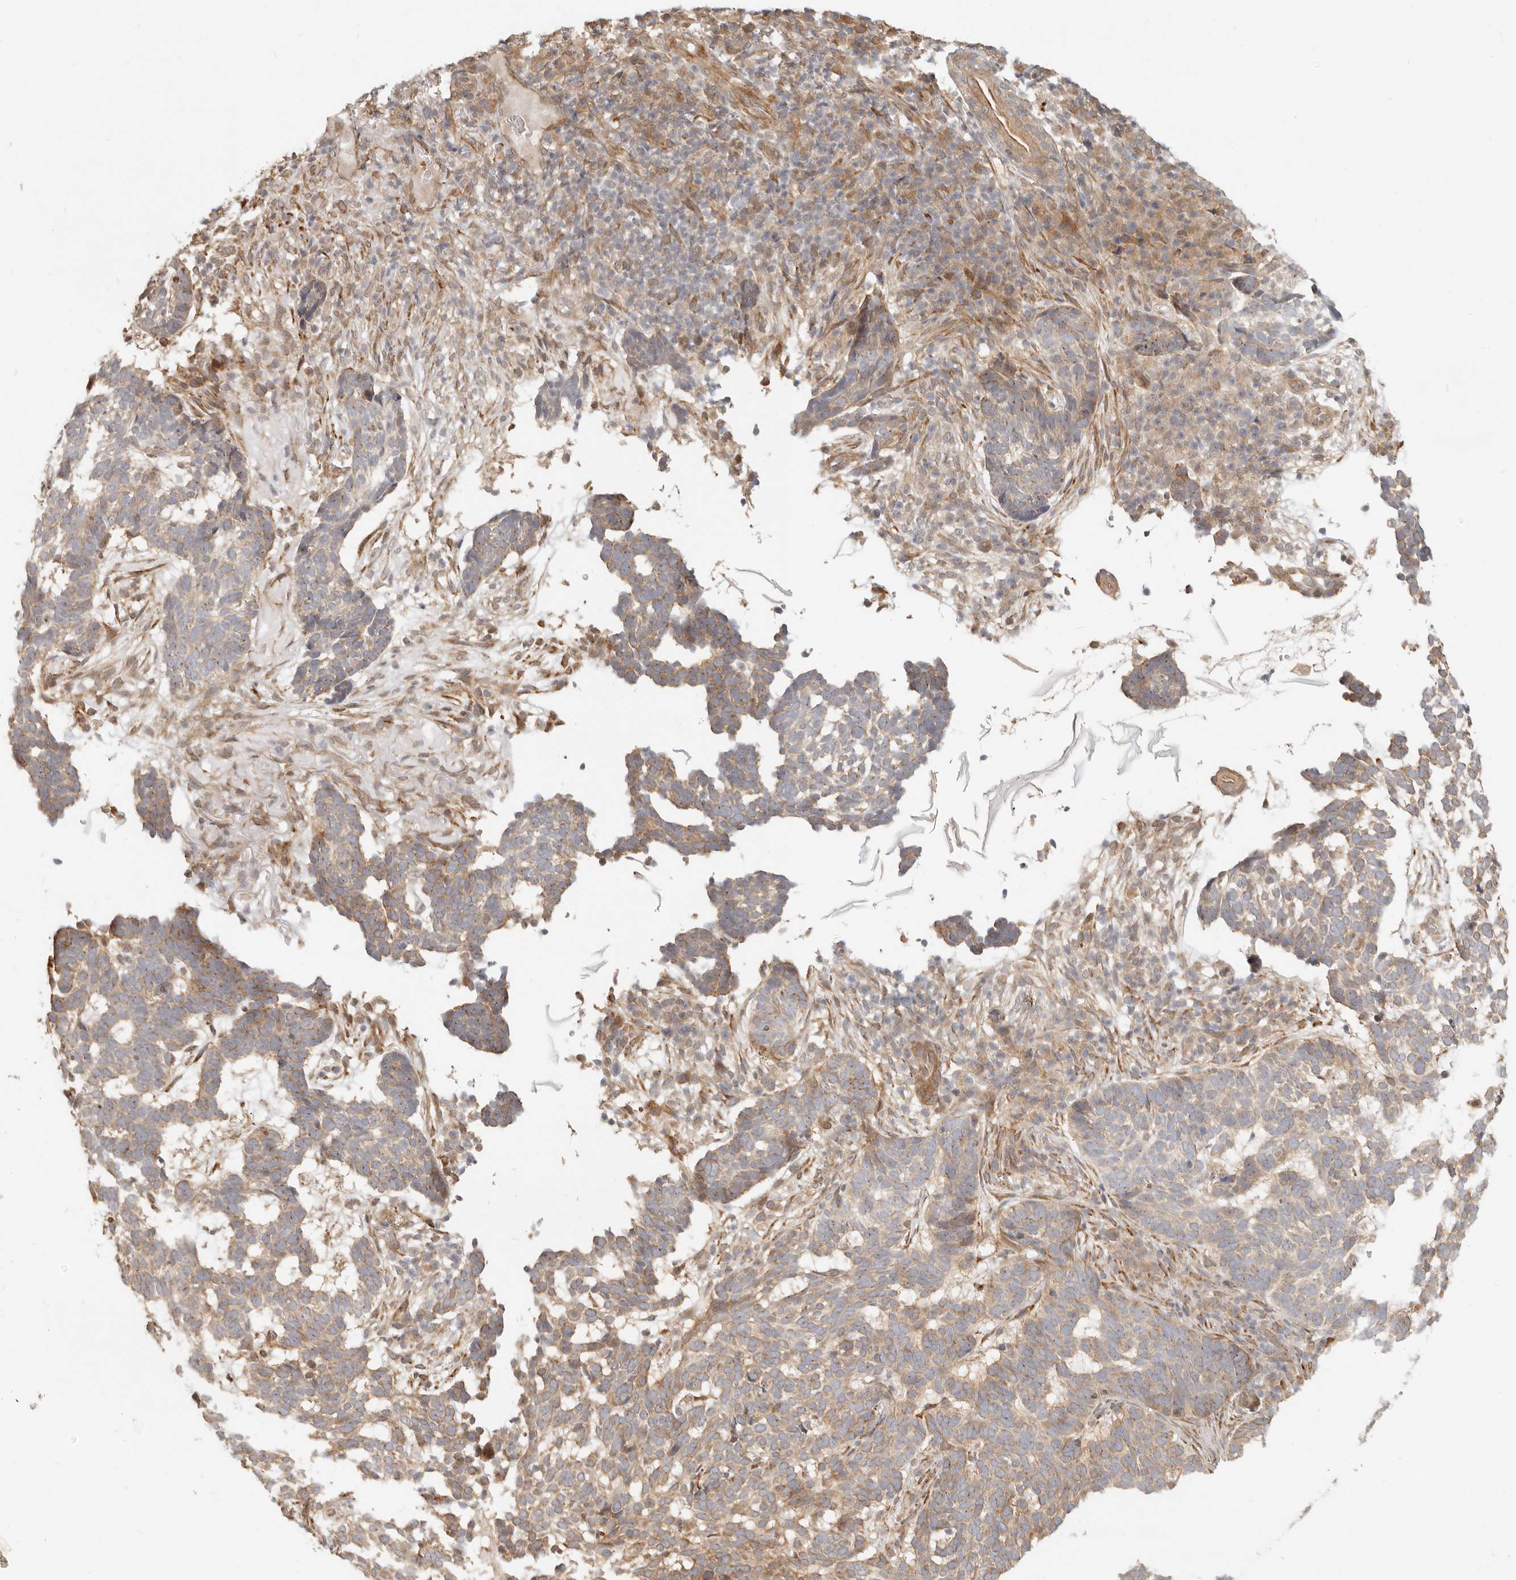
{"staining": {"intensity": "moderate", "quantity": "25%-75%", "location": "cytoplasmic/membranous"}, "tissue": "skin cancer", "cell_type": "Tumor cells", "image_type": "cancer", "snomed": [{"axis": "morphology", "description": "Basal cell carcinoma"}, {"axis": "topography", "description": "Skin"}], "caption": "Protein staining exhibits moderate cytoplasmic/membranous expression in about 25%-75% of tumor cells in skin cancer.", "gene": "TUFT1", "patient": {"sex": "male", "age": 85}}